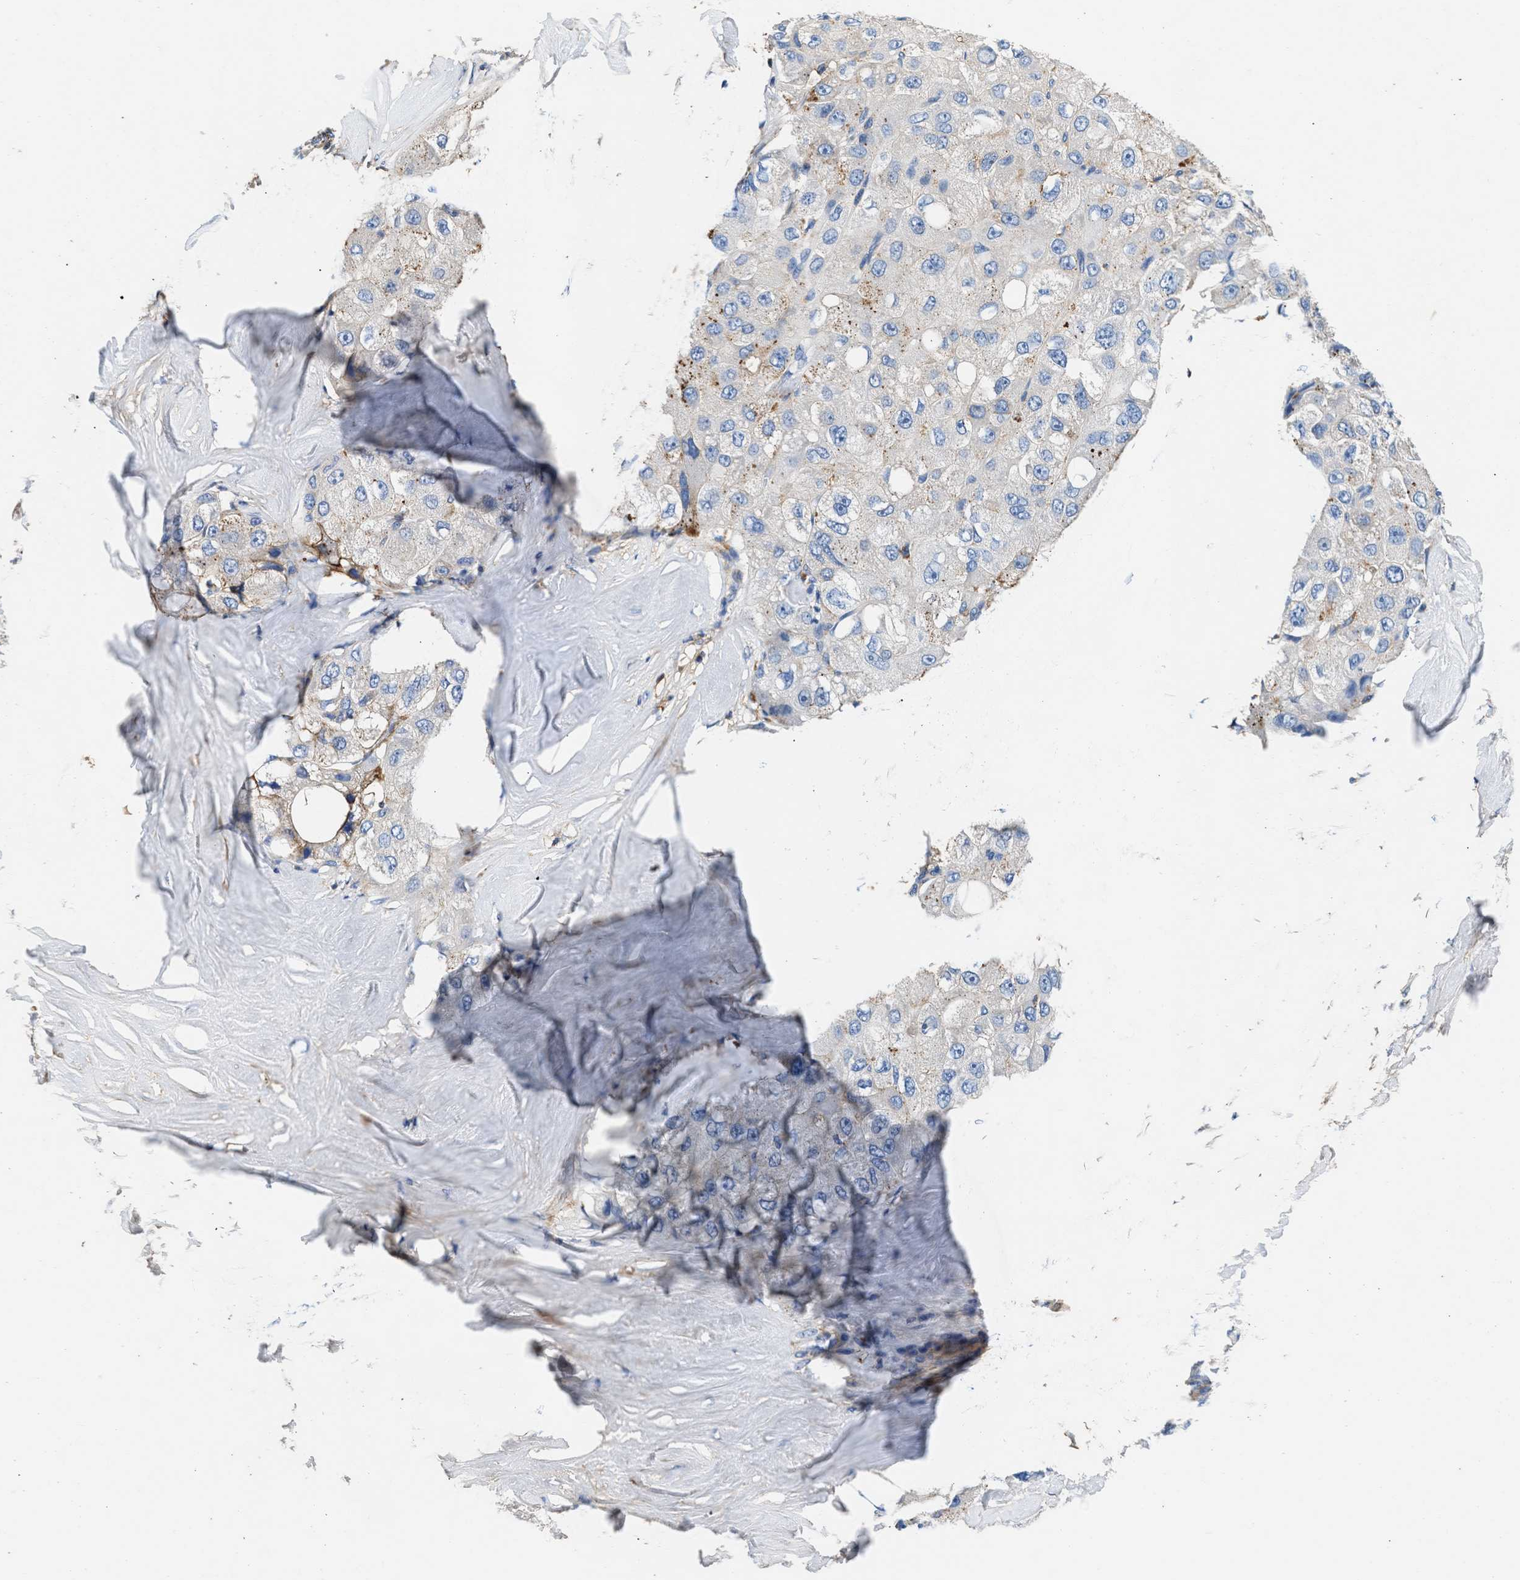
{"staining": {"intensity": "weak", "quantity": "<25%", "location": "cytoplasmic/membranous"}, "tissue": "liver cancer", "cell_type": "Tumor cells", "image_type": "cancer", "snomed": [{"axis": "morphology", "description": "Carcinoma, Hepatocellular, NOS"}, {"axis": "topography", "description": "Liver"}], "caption": "The immunohistochemistry micrograph has no significant expression in tumor cells of hepatocellular carcinoma (liver) tissue.", "gene": "KCNQ4", "patient": {"sex": "male", "age": 80}}